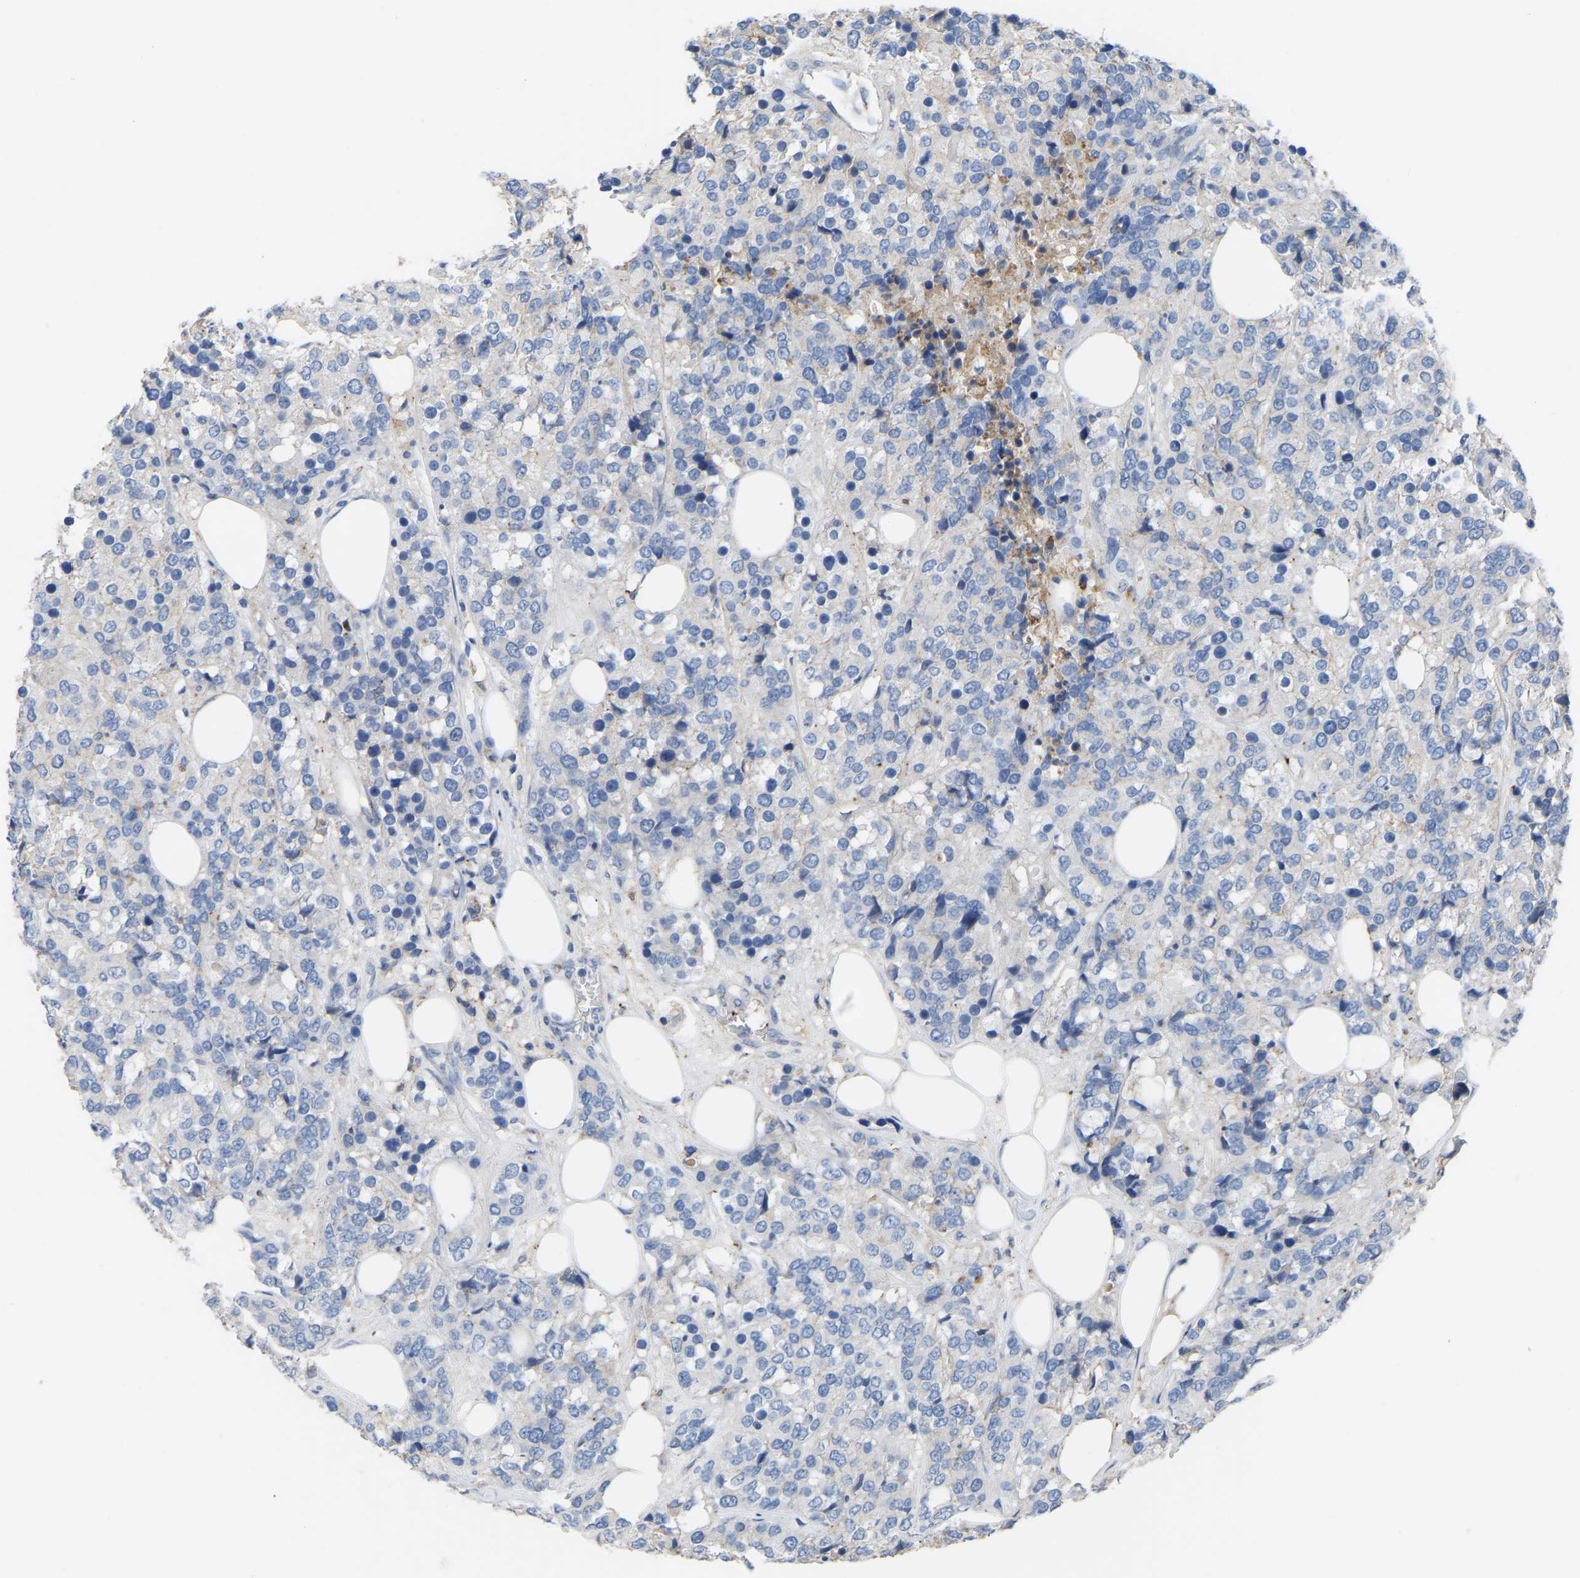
{"staining": {"intensity": "negative", "quantity": "none", "location": "none"}, "tissue": "breast cancer", "cell_type": "Tumor cells", "image_type": "cancer", "snomed": [{"axis": "morphology", "description": "Lobular carcinoma"}, {"axis": "topography", "description": "Breast"}], "caption": "Tumor cells are negative for protein expression in human breast cancer. (DAB immunohistochemistry (IHC) with hematoxylin counter stain).", "gene": "ZNF449", "patient": {"sex": "female", "age": 59}}